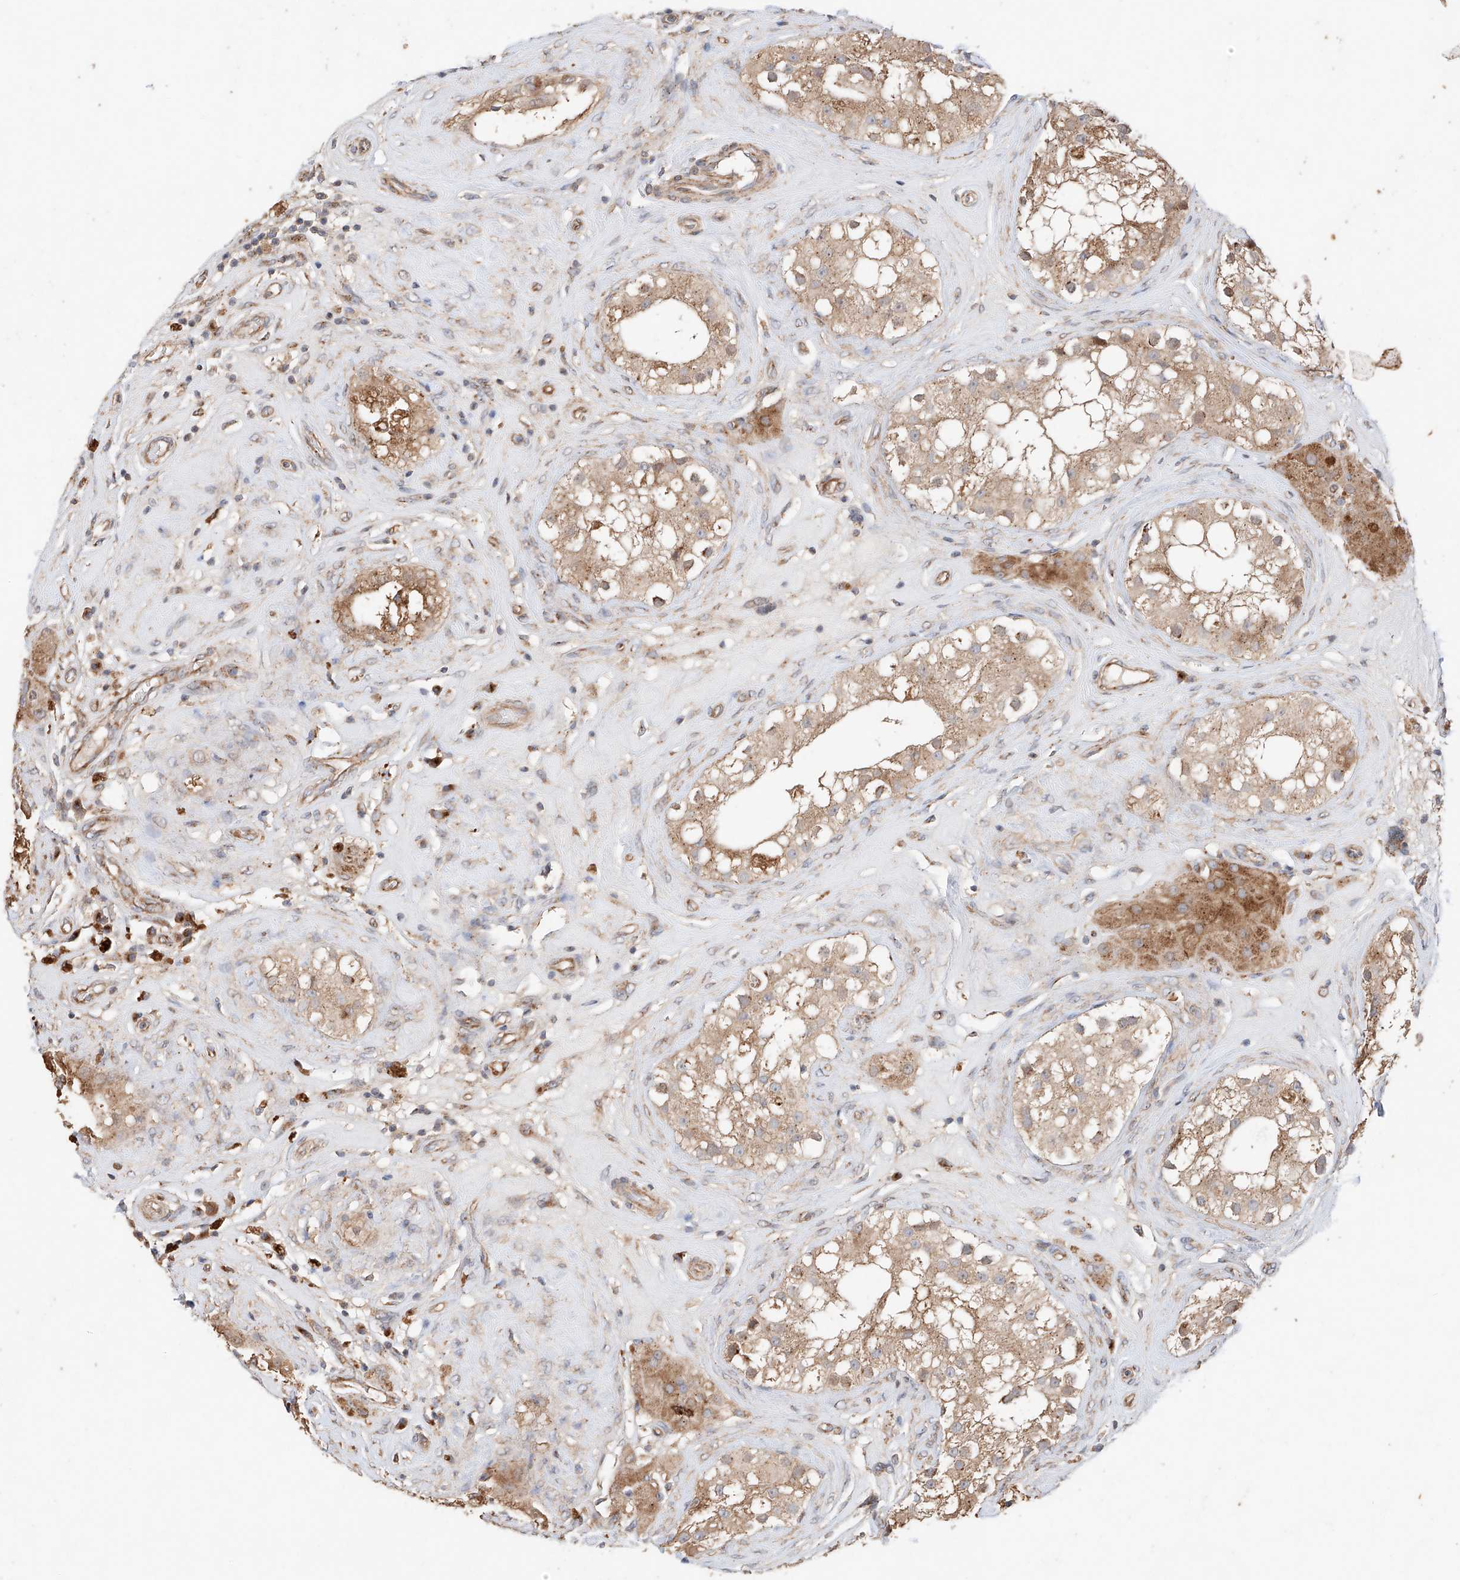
{"staining": {"intensity": "moderate", "quantity": ">75%", "location": "cytoplasmic/membranous"}, "tissue": "testis", "cell_type": "Cells in seminiferous ducts", "image_type": "normal", "snomed": [{"axis": "morphology", "description": "Normal tissue, NOS"}, {"axis": "topography", "description": "Testis"}], "caption": "Brown immunohistochemical staining in normal testis shows moderate cytoplasmic/membranous expression in about >75% of cells in seminiferous ducts.", "gene": "MOSPD1", "patient": {"sex": "male", "age": 84}}